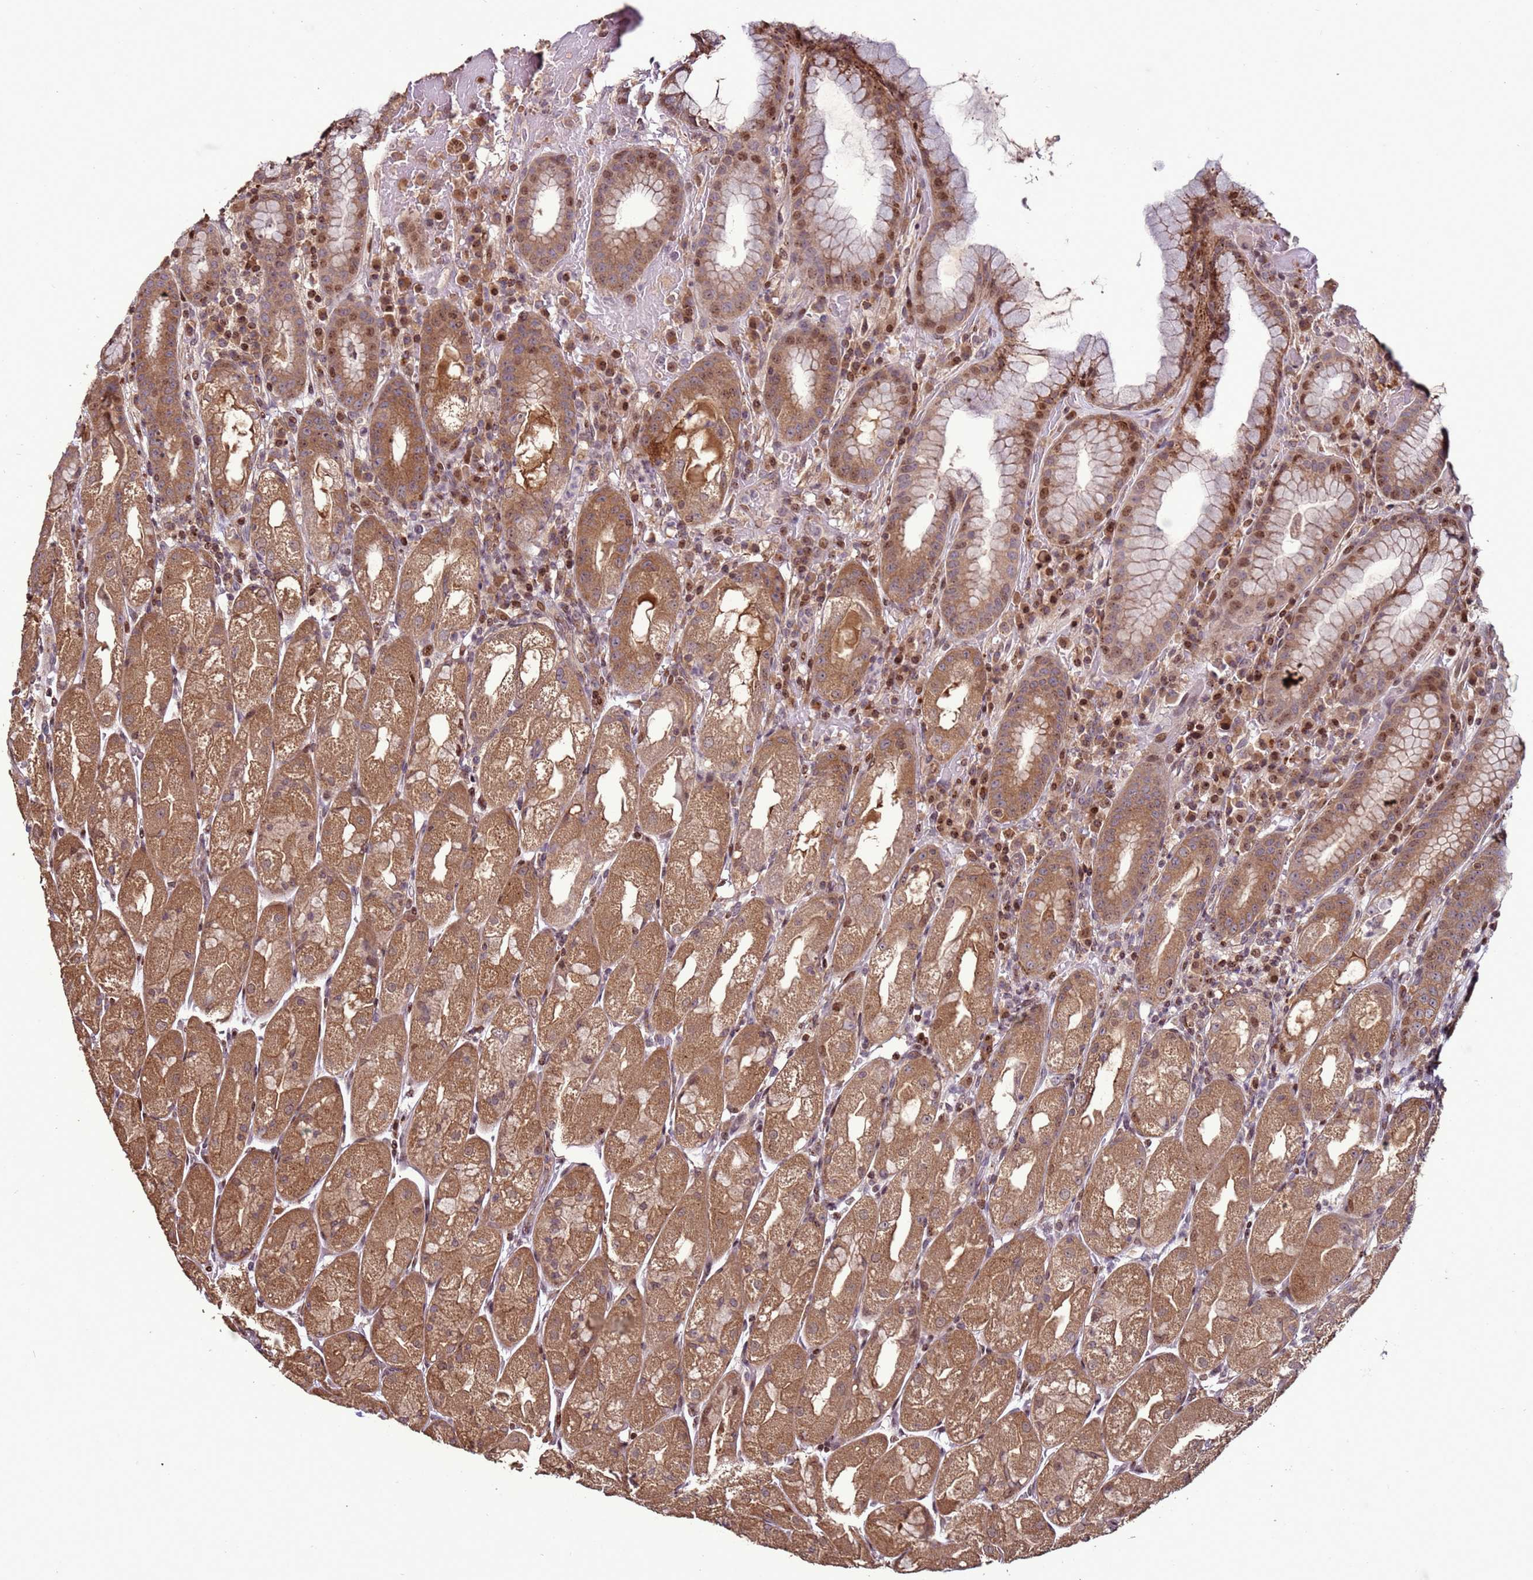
{"staining": {"intensity": "moderate", "quantity": ">75%", "location": "cytoplasmic/membranous,nuclear"}, "tissue": "stomach", "cell_type": "Glandular cells", "image_type": "normal", "snomed": [{"axis": "morphology", "description": "Normal tissue, NOS"}, {"axis": "topography", "description": "Stomach, upper"}], "caption": "Glandular cells show moderate cytoplasmic/membranous,nuclear positivity in about >75% of cells in benign stomach. (Brightfield microscopy of DAB IHC at high magnification).", "gene": "HGH1", "patient": {"sex": "male", "age": 52}}